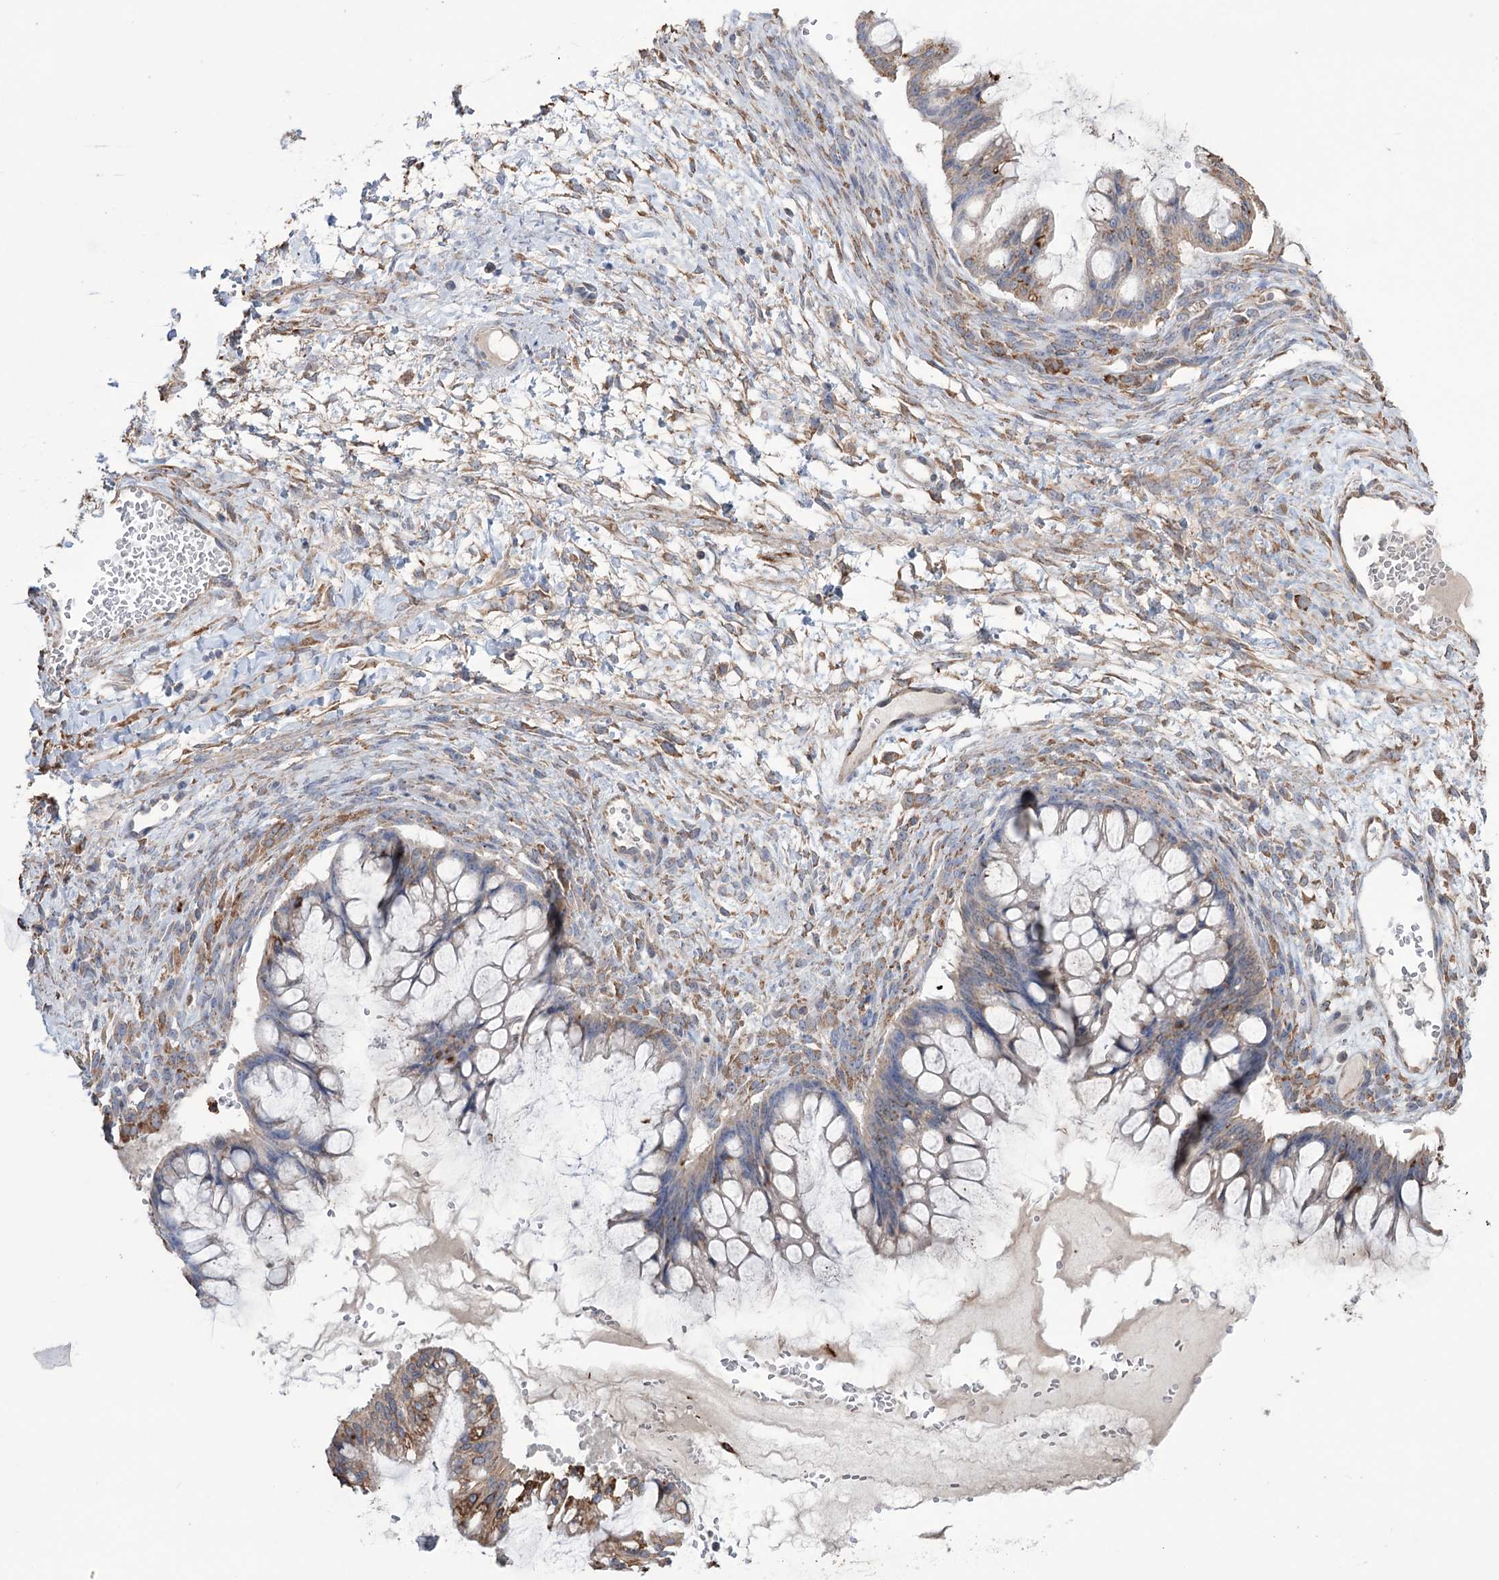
{"staining": {"intensity": "moderate", "quantity": "<25%", "location": "cytoplasmic/membranous"}, "tissue": "ovarian cancer", "cell_type": "Tumor cells", "image_type": "cancer", "snomed": [{"axis": "morphology", "description": "Cystadenocarcinoma, mucinous, NOS"}, {"axis": "topography", "description": "Ovary"}], "caption": "The photomicrograph displays staining of ovarian cancer, revealing moderate cytoplasmic/membranous protein positivity (brown color) within tumor cells.", "gene": "TRIM71", "patient": {"sex": "female", "age": 73}}